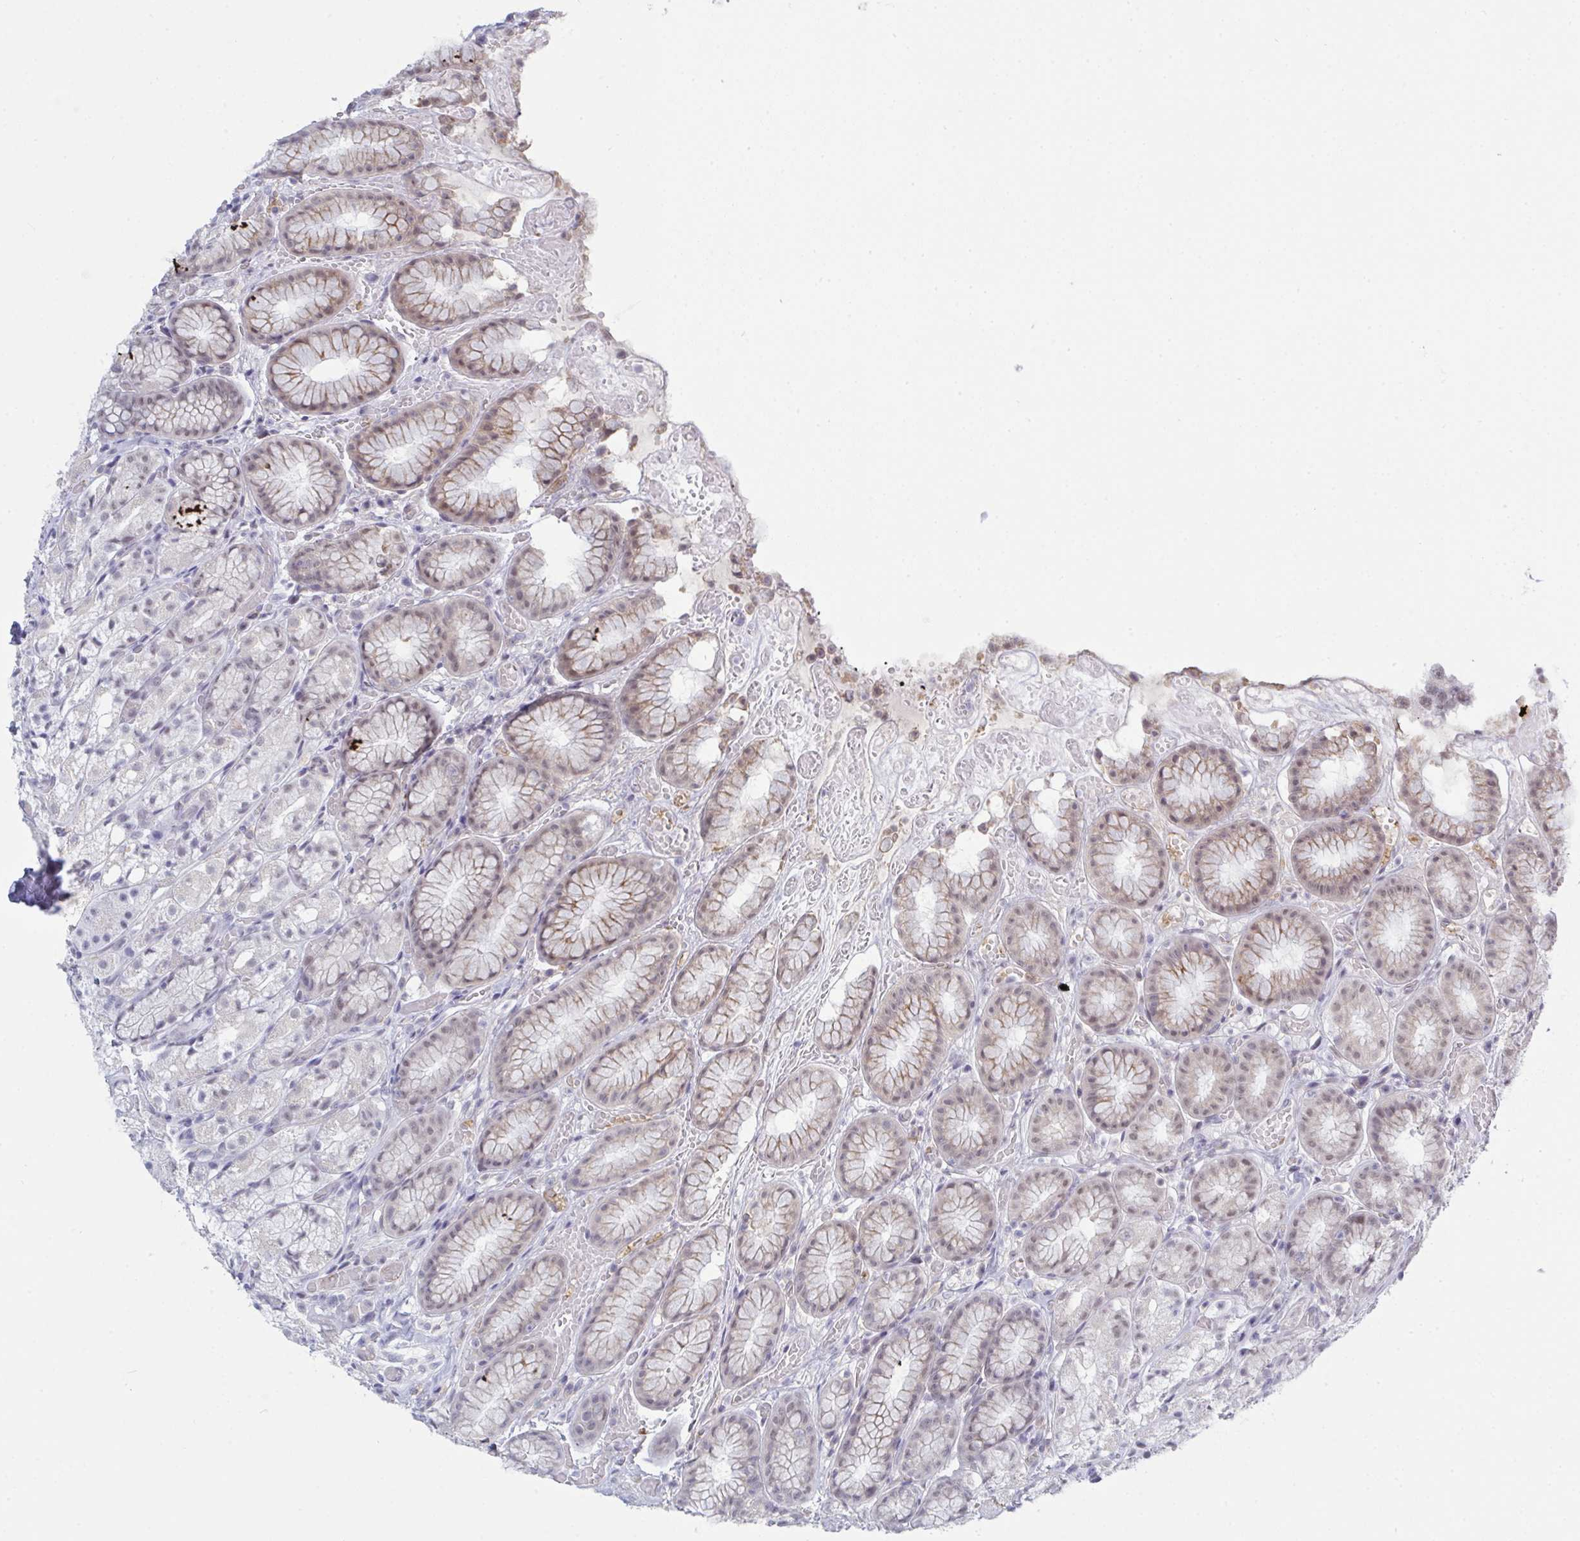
{"staining": {"intensity": "moderate", "quantity": "<25%", "location": "cytoplasmic/membranous,nuclear"}, "tissue": "stomach", "cell_type": "Glandular cells", "image_type": "normal", "snomed": [{"axis": "morphology", "description": "Normal tissue, NOS"}, {"axis": "topography", "description": "Smooth muscle"}, {"axis": "topography", "description": "Stomach"}], "caption": "Immunohistochemistry (IHC) of benign stomach displays low levels of moderate cytoplasmic/membranous,nuclear positivity in about <25% of glandular cells.", "gene": "KDM4D", "patient": {"sex": "male", "age": 70}}